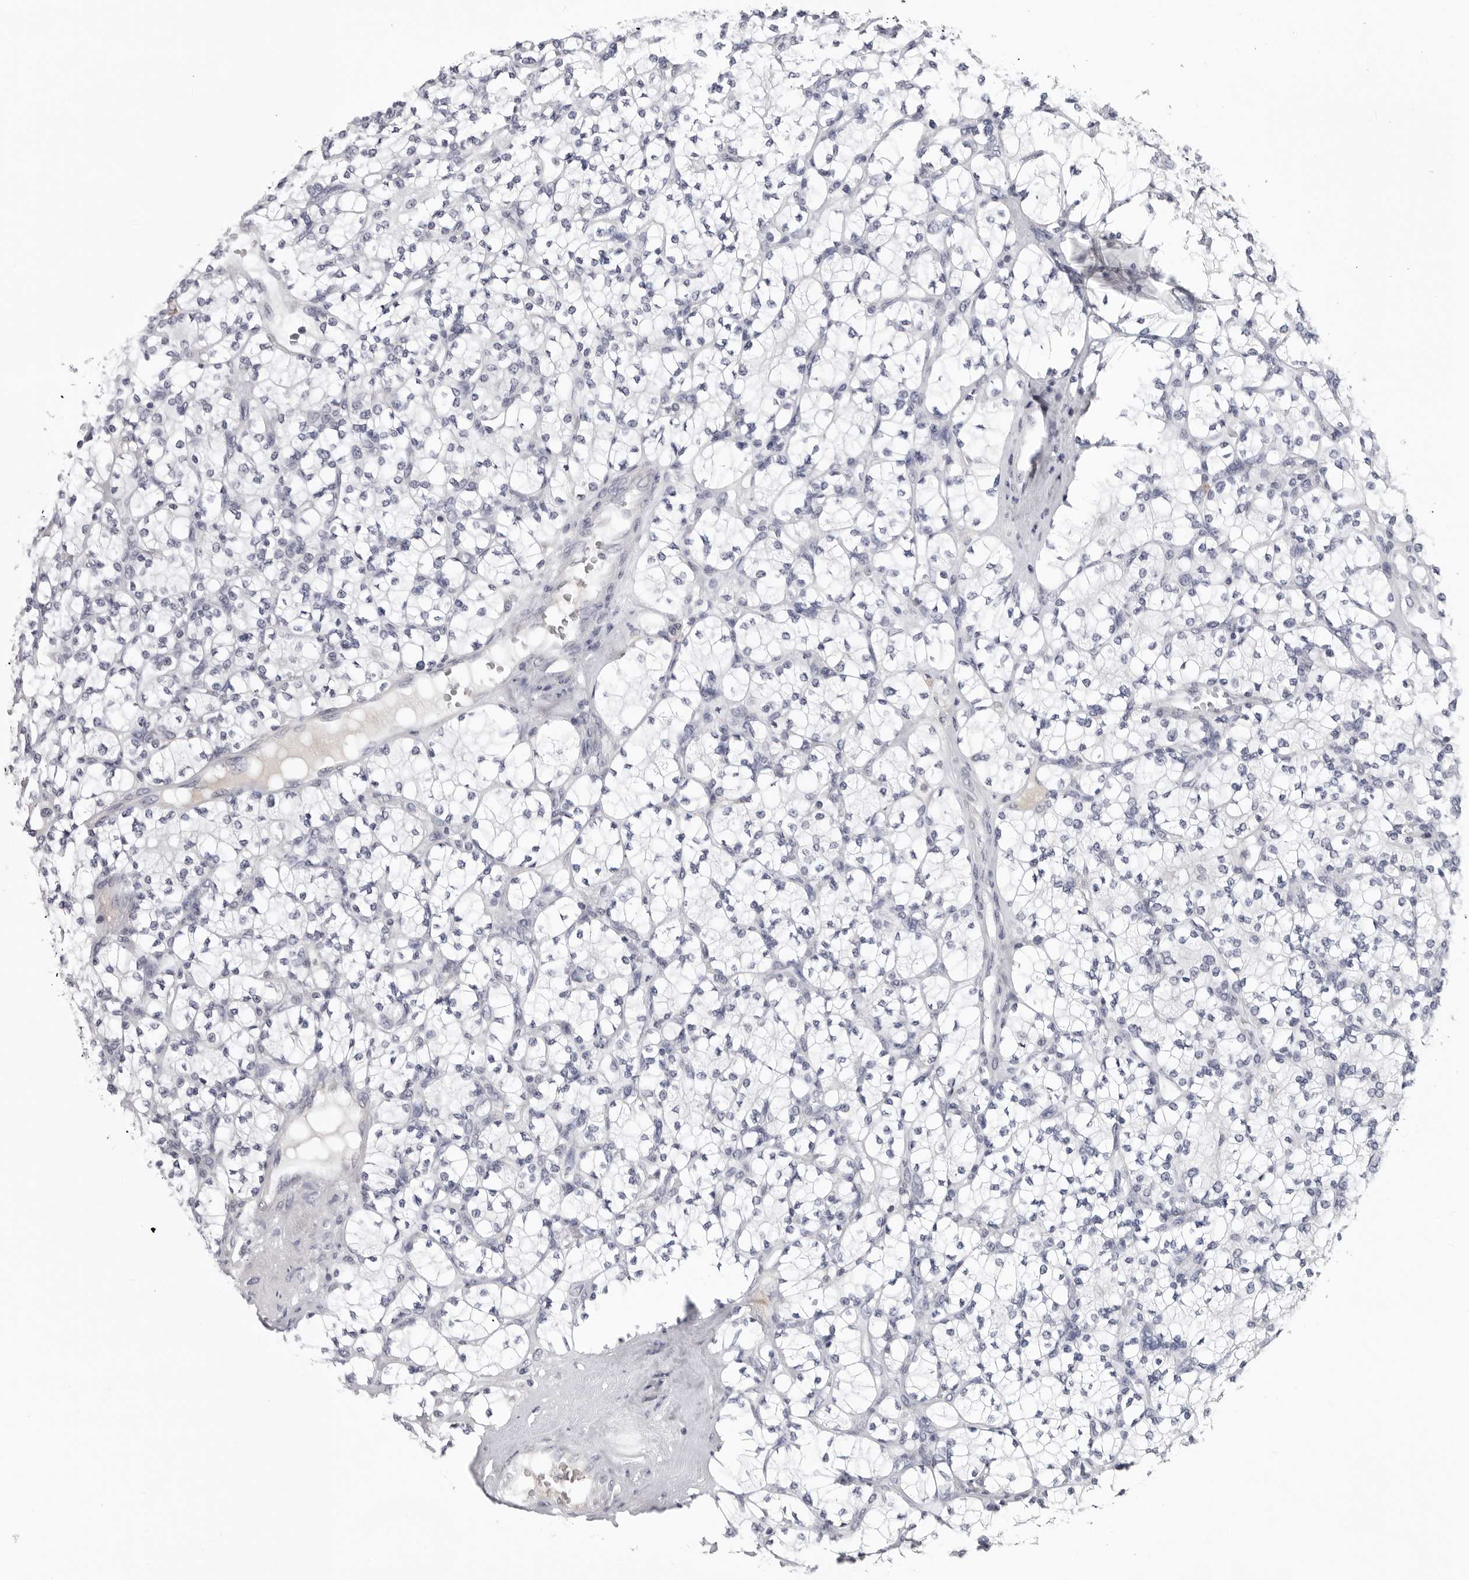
{"staining": {"intensity": "negative", "quantity": "none", "location": "none"}, "tissue": "renal cancer", "cell_type": "Tumor cells", "image_type": "cancer", "snomed": [{"axis": "morphology", "description": "Adenocarcinoma, NOS"}, {"axis": "topography", "description": "Kidney"}], "caption": "Immunohistochemistry photomicrograph of human renal cancer (adenocarcinoma) stained for a protein (brown), which exhibits no positivity in tumor cells.", "gene": "ZNF502", "patient": {"sex": "male", "age": 77}}